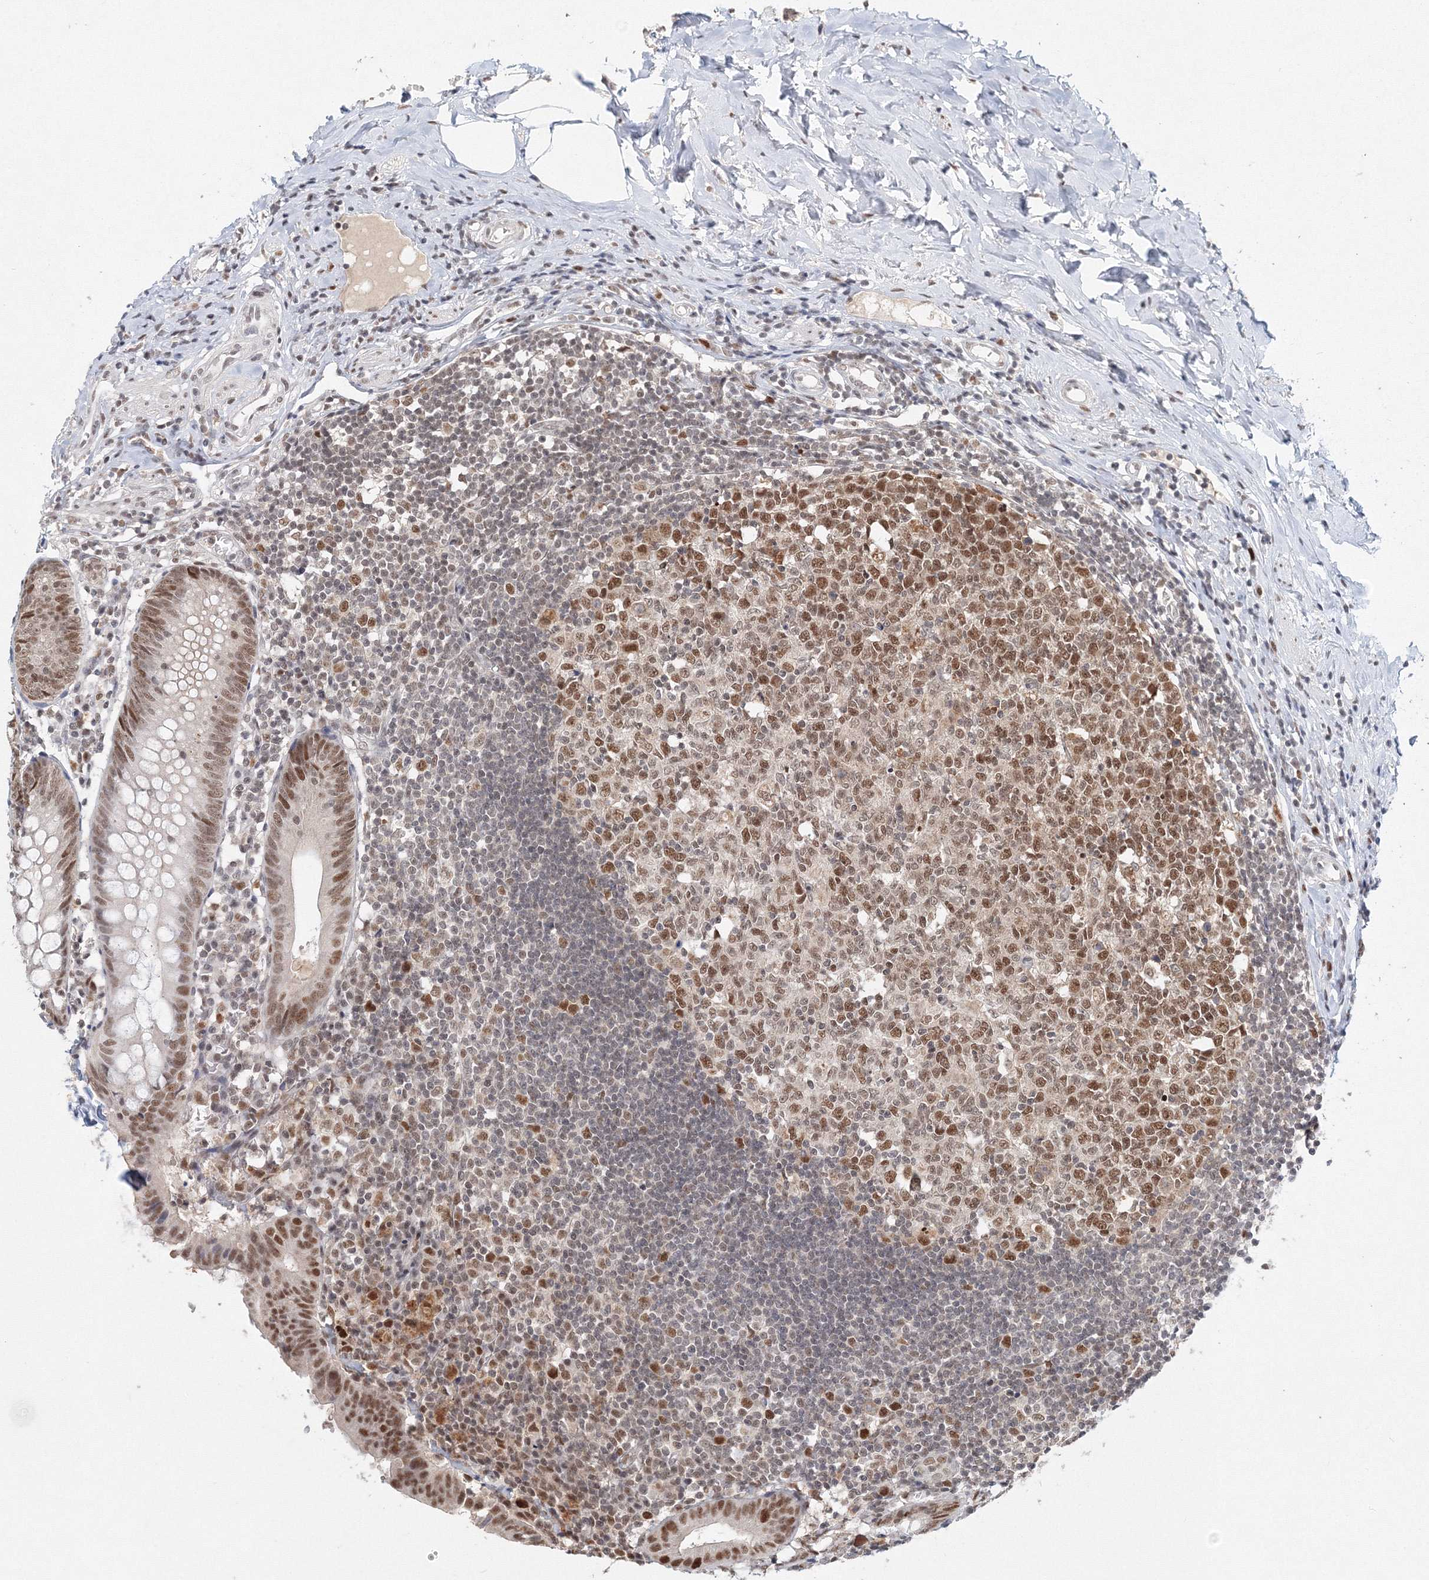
{"staining": {"intensity": "moderate", "quantity": ">75%", "location": "cytoplasmic/membranous"}, "tissue": "appendix", "cell_type": "Glandular cells", "image_type": "normal", "snomed": [{"axis": "morphology", "description": "Normal tissue, NOS"}, {"axis": "topography", "description": "Appendix"}], "caption": "Immunohistochemical staining of unremarkable appendix displays >75% levels of moderate cytoplasmic/membranous protein staining in approximately >75% of glandular cells.", "gene": "IWS1", "patient": {"sex": "female", "age": 54}}